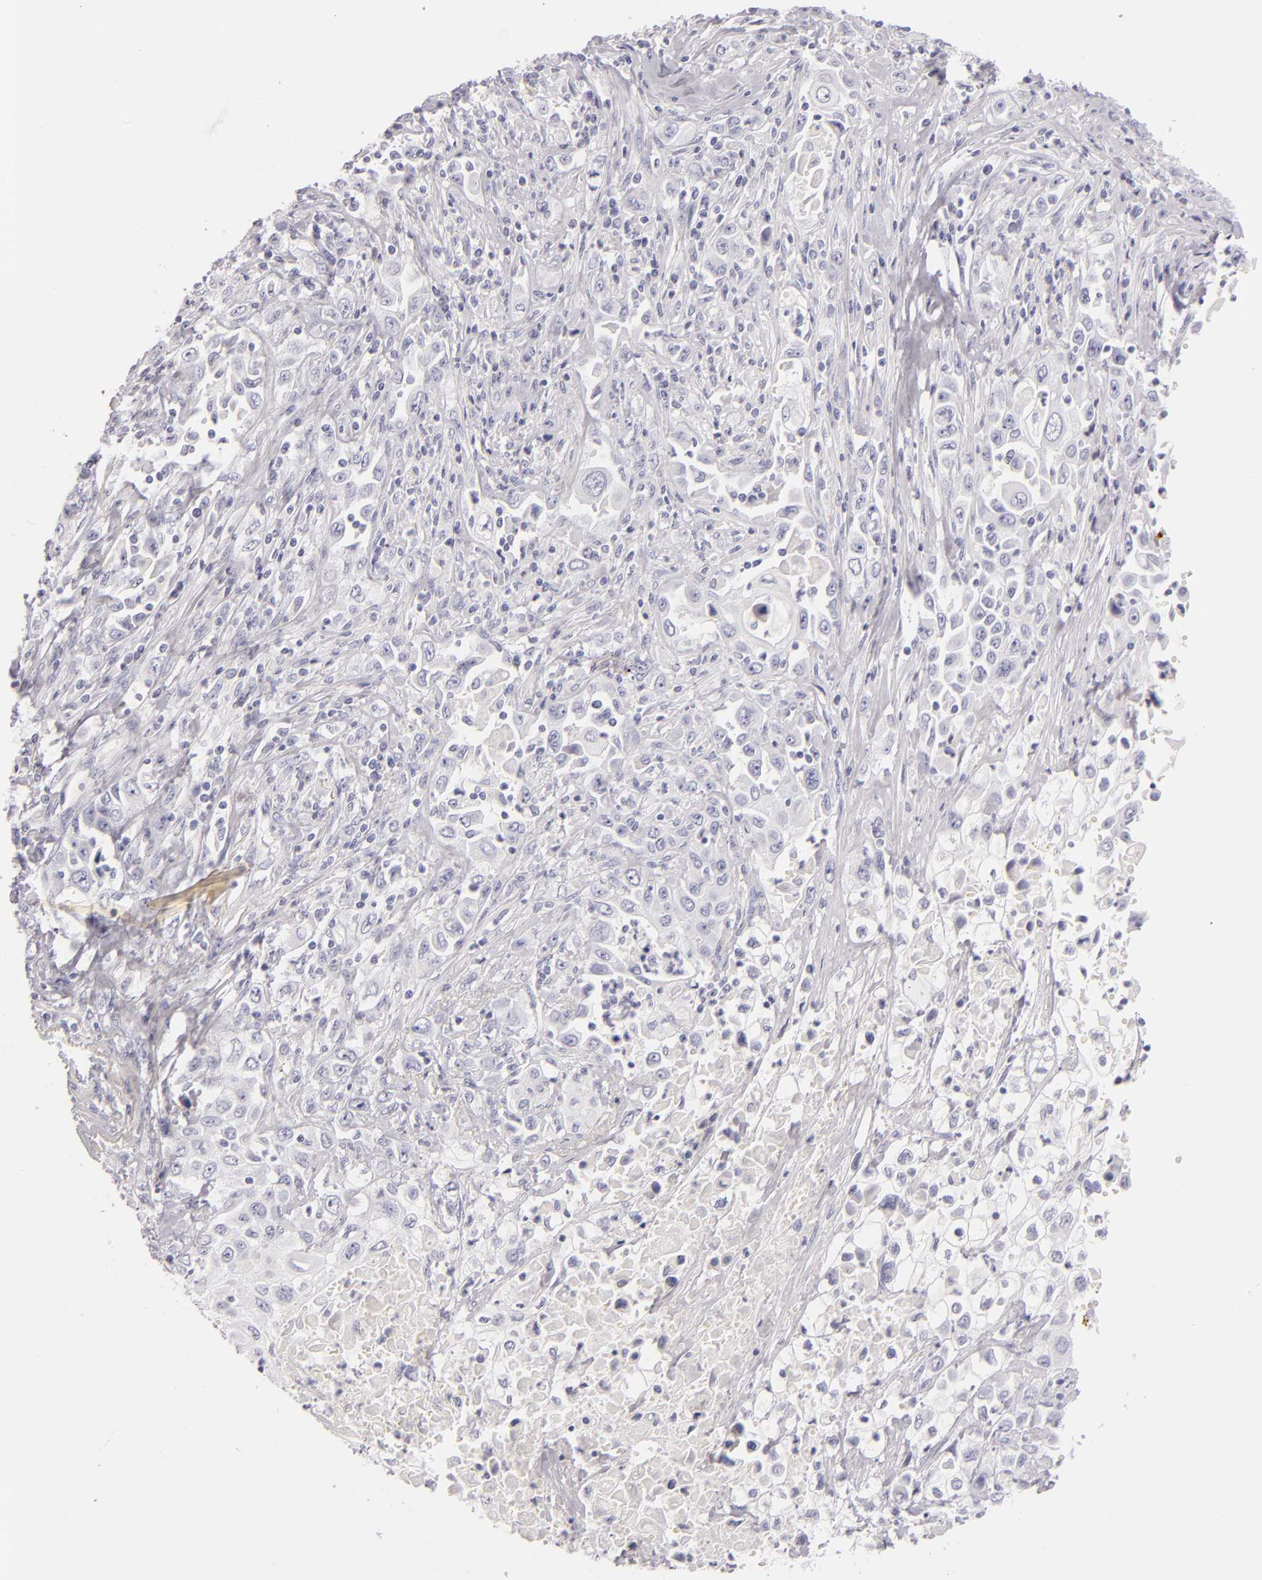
{"staining": {"intensity": "negative", "quantity": "none", "location": "none"}, "tissue": "pancreatic cancer", "cell_type": "Tumor cells", "image_type": "cancer", "snomed": [{"axis": "morphology", "description": "Adenocarcinoma, NOS"}, {"axis": "topography", "description": "Pancreas"}], "caption": "An image of human pancreatic cancer (adenocarcinoma) is negative for staining in tumor cells.", "gene": "FABP1", "patient": {"sex": "male", "age": 70}}